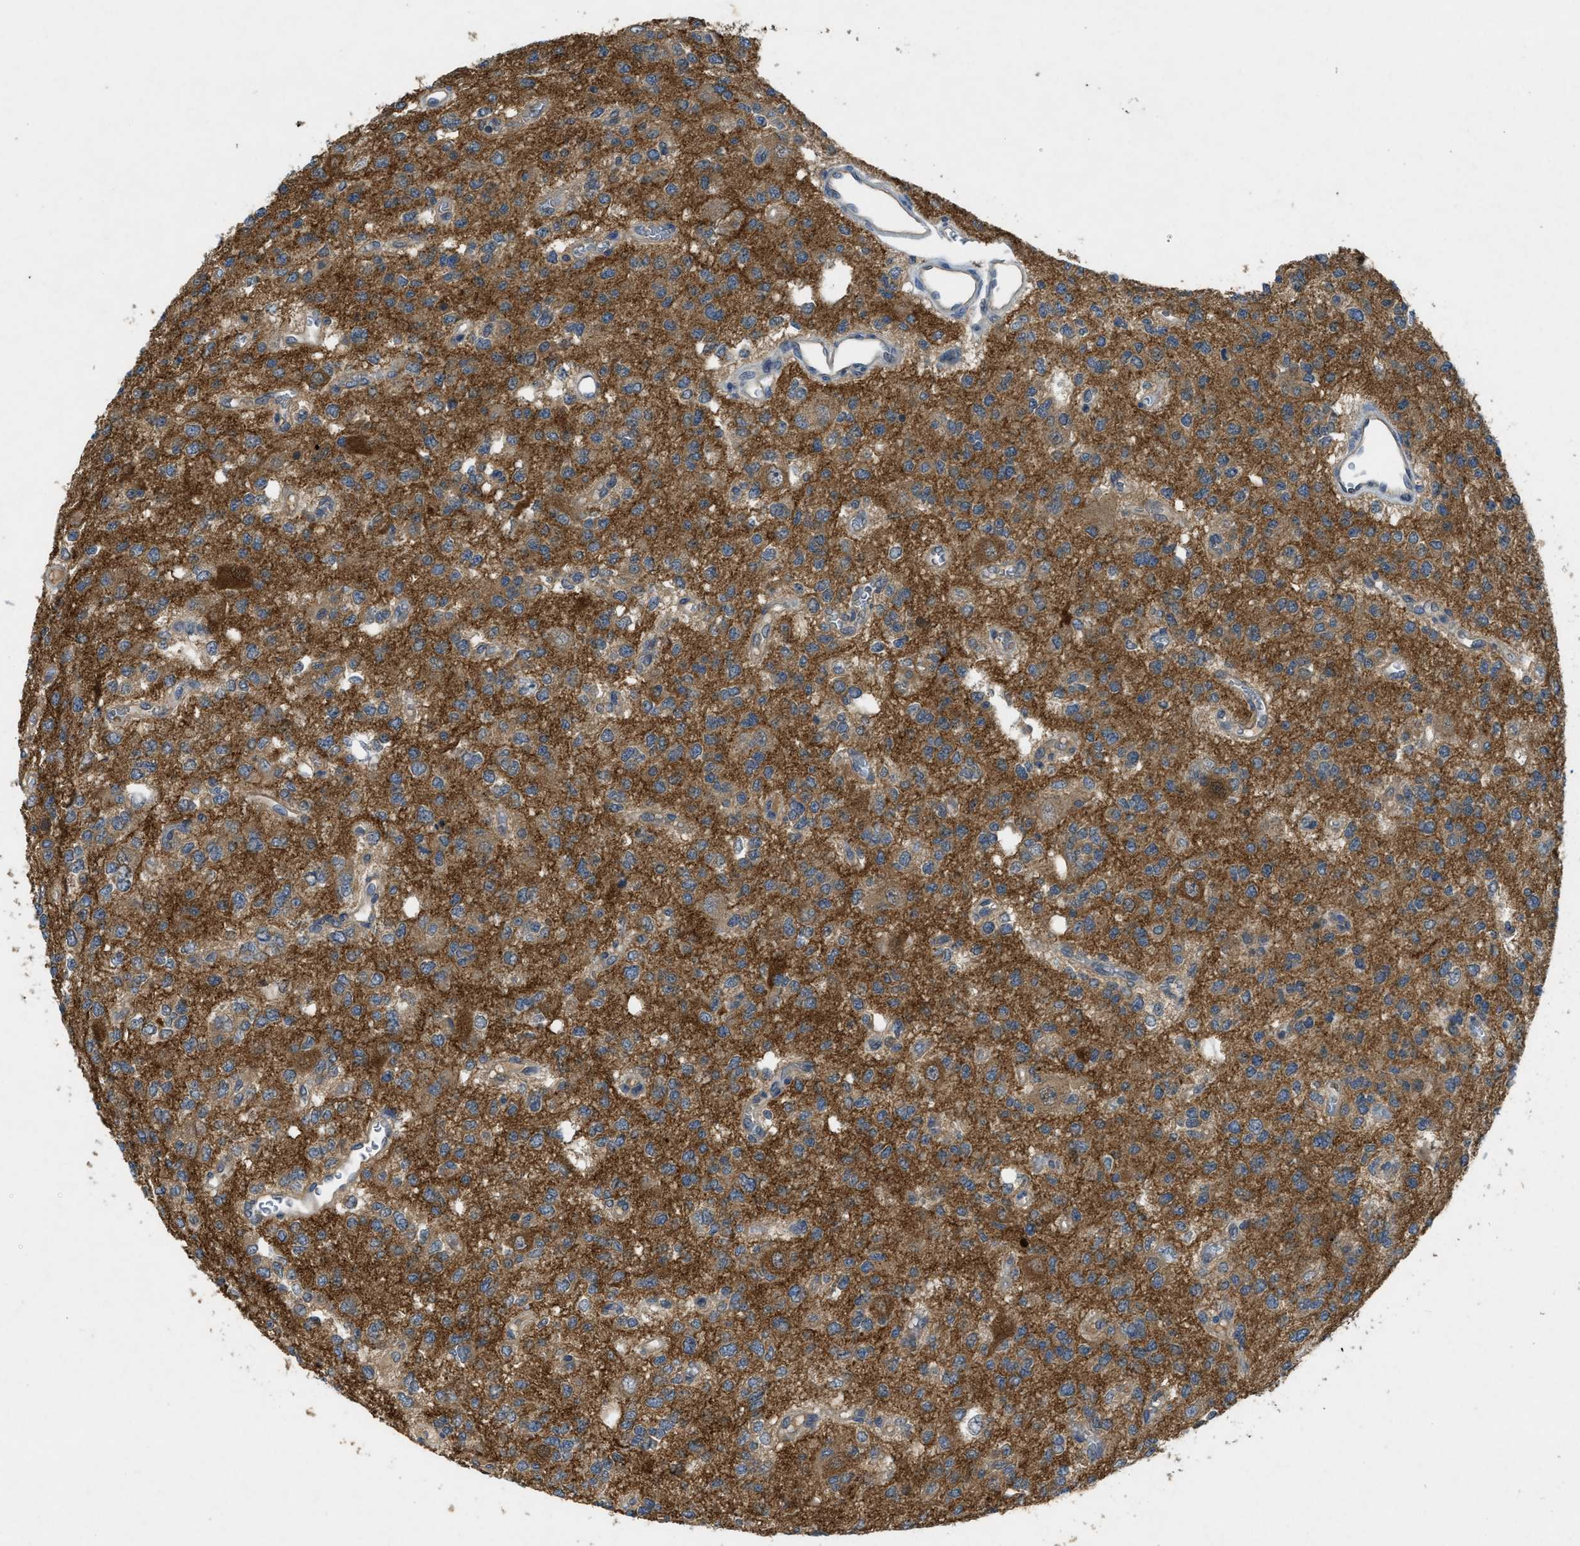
{"staining": {"intensity": "weak", "quantity": ">75%", "location": "cytoplasmic/membranous"}, "tissue": "glioma", "cell_type": "Tumor cells", "image_type": "cancer", "snomed": [{"axis": "morphology", "description": "Glioma, malignant, Low grade"}, {"axis": "topography", "description": "Brain"}], "caption": "Immunohistochemical staining of human glioma exhibits low levels of weak cytoplasmic/membranous protein positivity in approximately >75% of tumor cells. (brown staining indicates protein expression, while blue staining denotes nuclei).", "gene": "PPP3CA", "patient": {"sex": "male", "age": 38}}